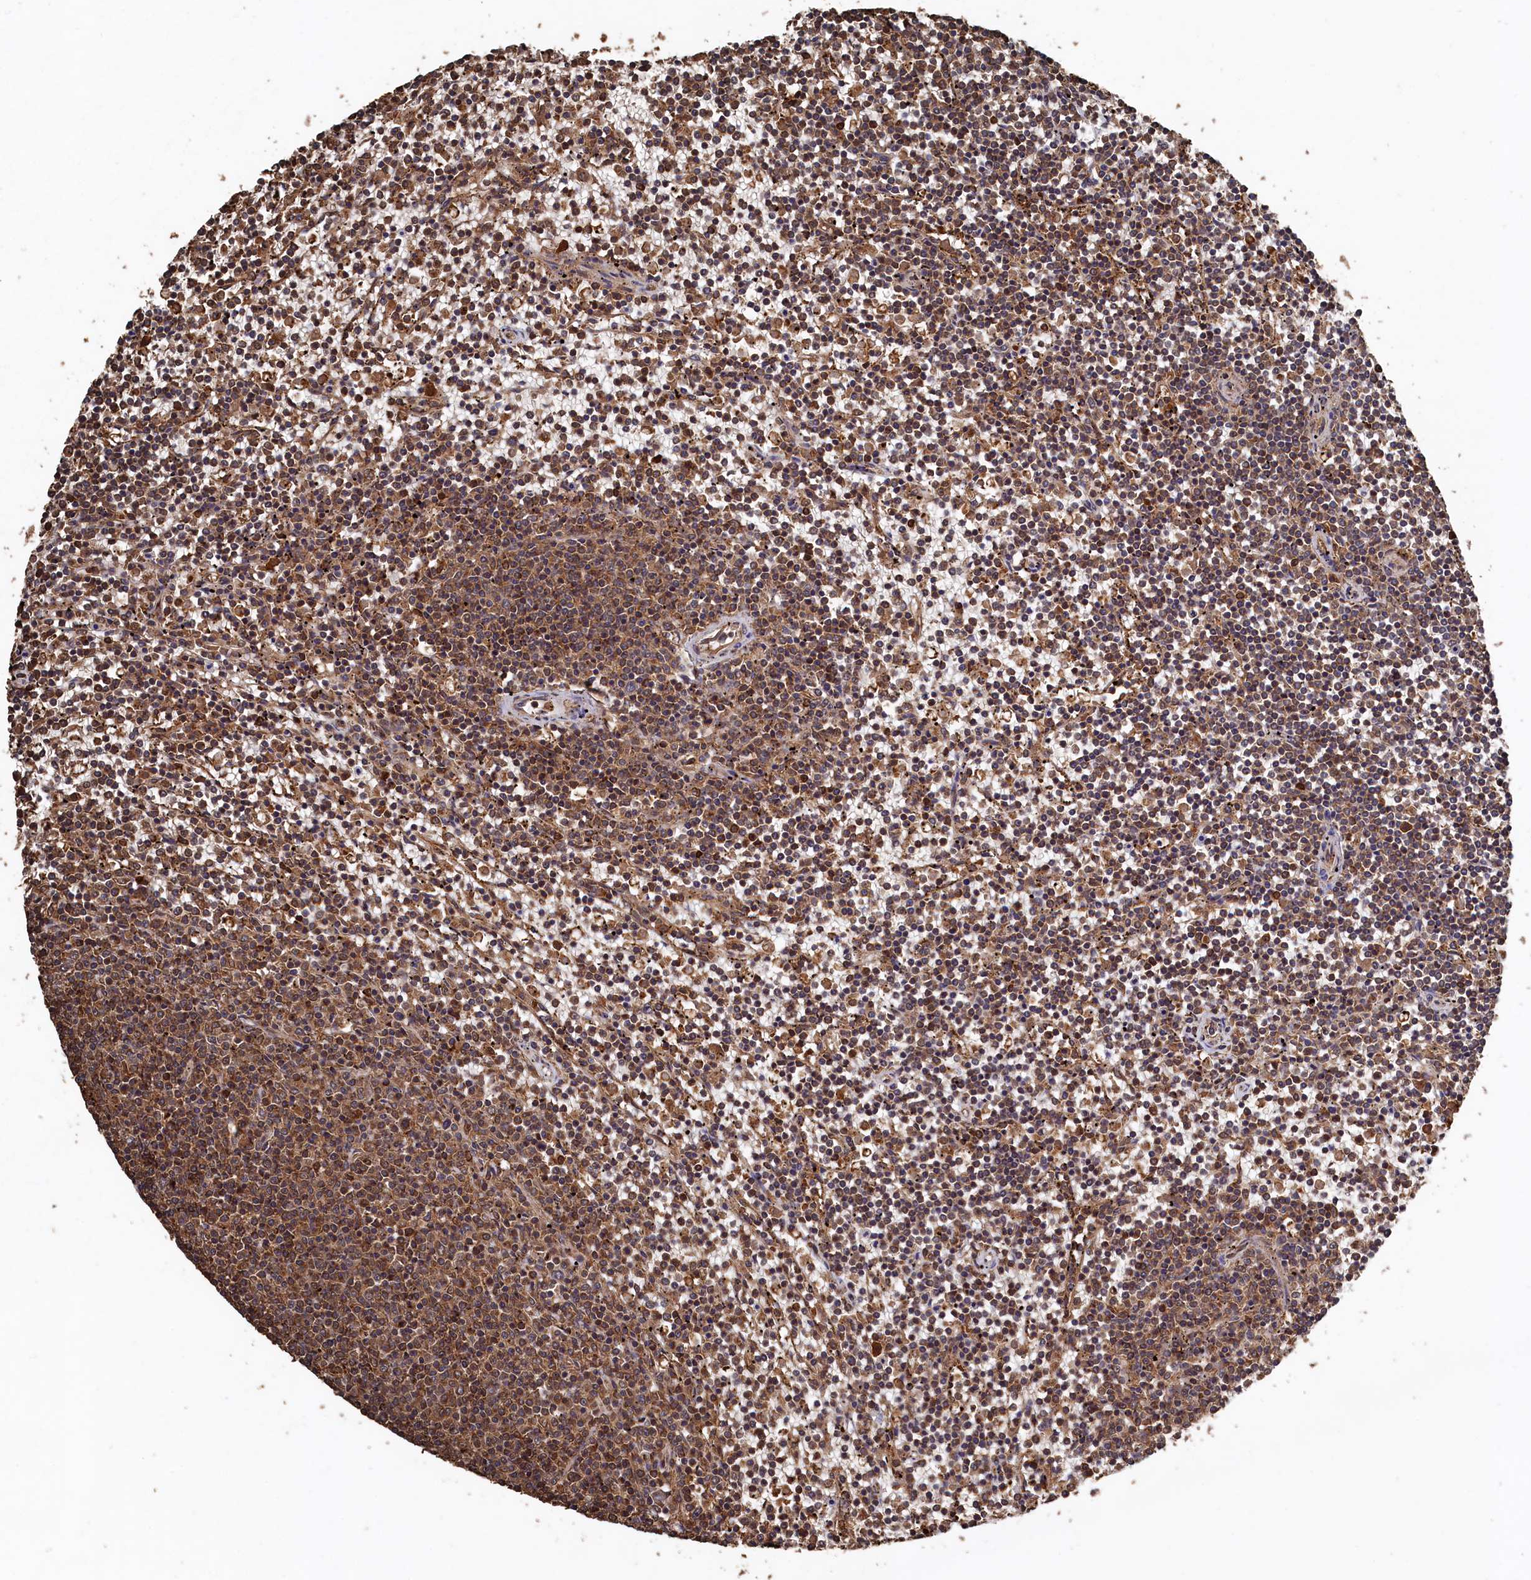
{"staining": {"intensity": "moderate", "quantity": ">75%", "location": "cytoplasmic/membranous"}, "tissue": "lymphoma", "cell_type": "Tumor cells", "image_type": "cancer", "snomed": [{"axis": "morphology", "description": "Malignant lymphoma, non-Hodgkin's type, Low grade"}, {"axis": "topography", "description": "Spleen"}], "caption": "Immunohistochemical staining of low-grade malignant lymphoma, non-Hodgkin's type displays medium levels of moderate cytoplasmic/membranous staining in approximately >75% of tumor cells.", "gene": "SNX33", "patient": {"sex": "female", "age": 50}}